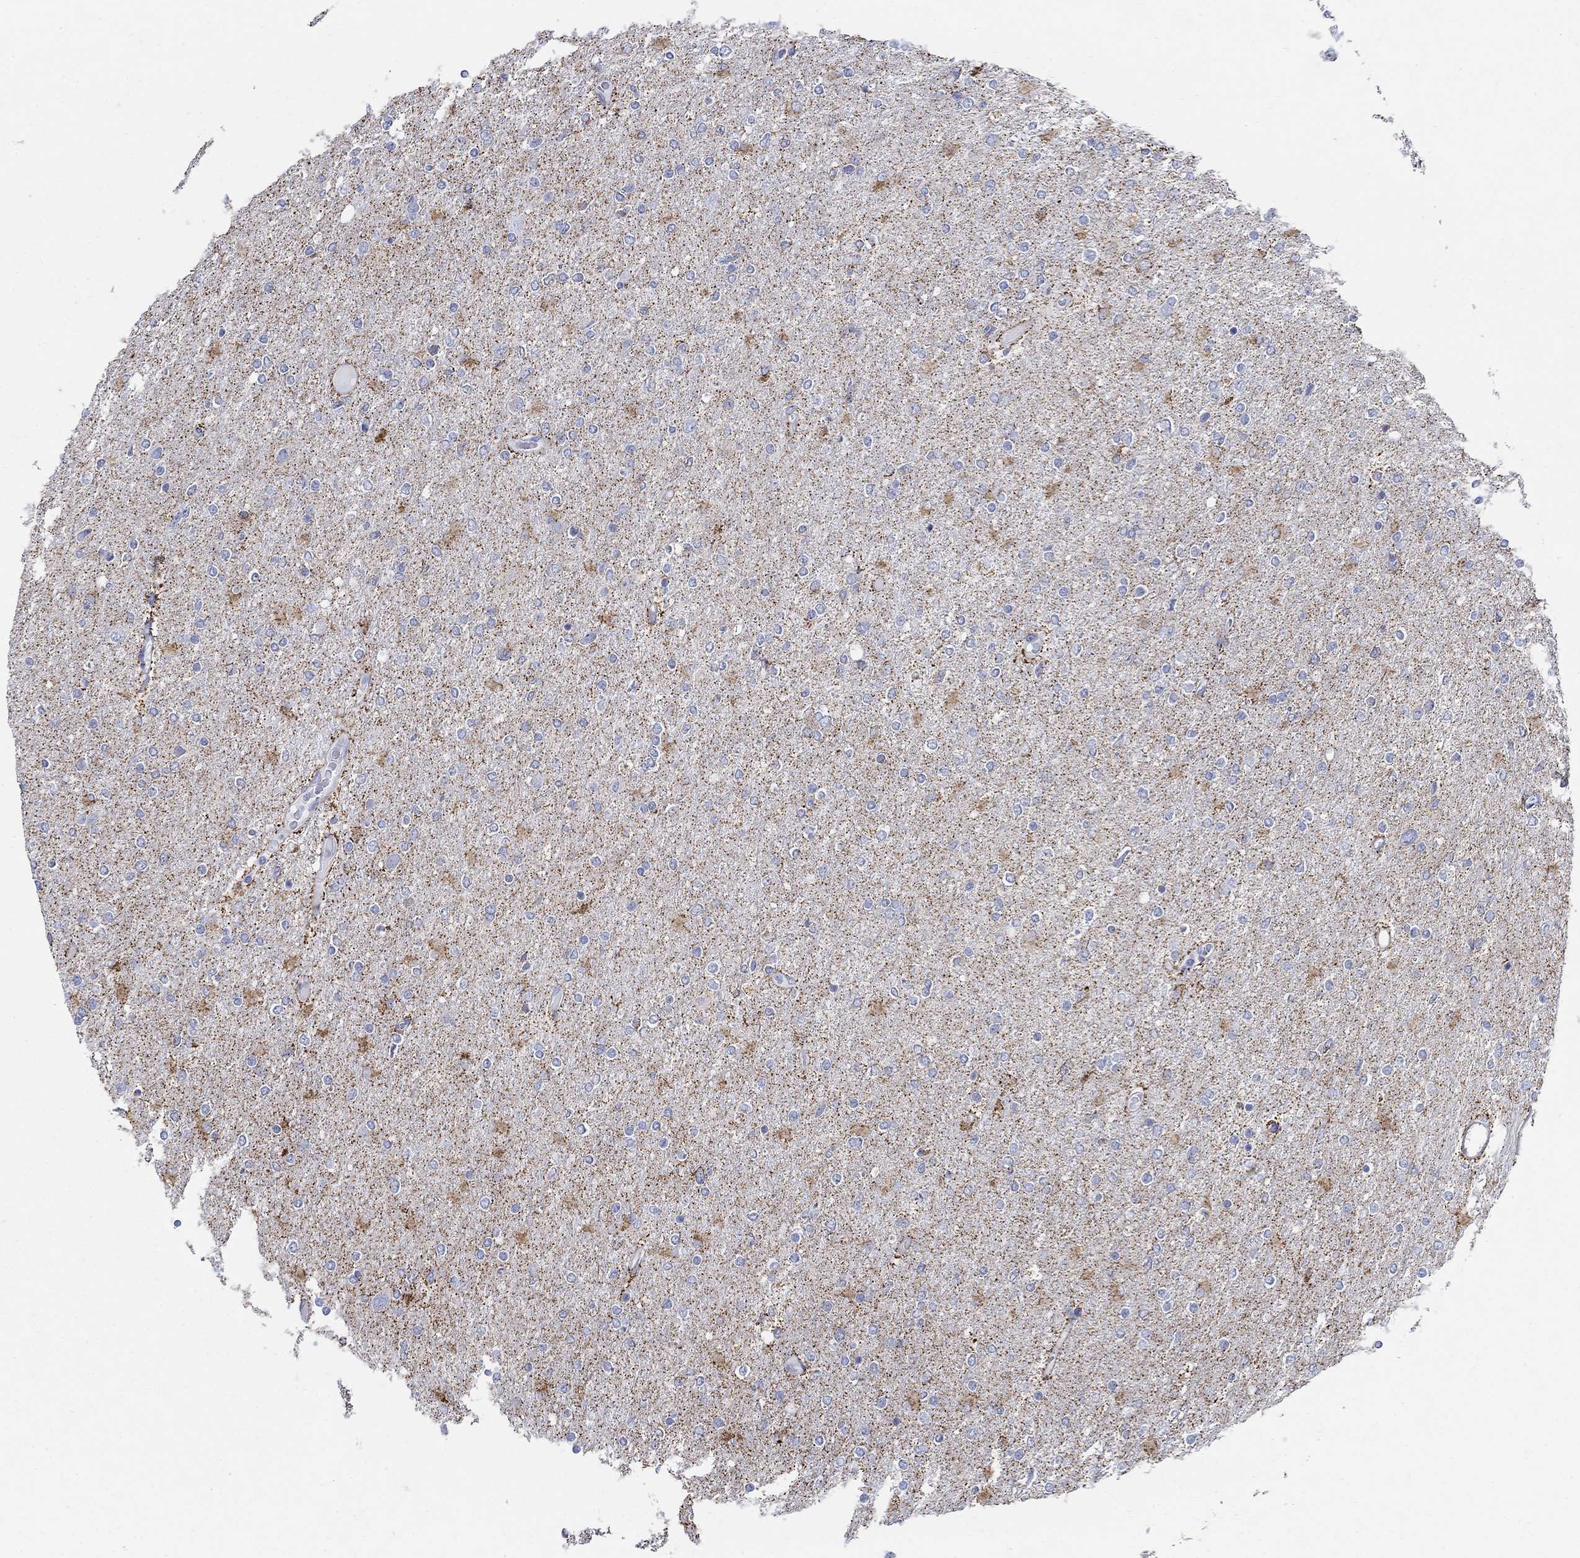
{"staining": {"intensity": "strong", "quantity": "<25%", "location": "cytoplasmic/membranous"}, "tissue": "glioma", "cell_type": "Tumor cells", "image_type": "cancer", "snomed": [{"axis": "morphology", "description": "Glioma, malignant, High grade"}, {"axis": "topography", "description": "Cerebral cortex"}], "caption": "Glioma stained with a protein marker demonstrates strong staining in tumor cells.", "gene": "ZDHHC14", "patient": {"sex": "male", "age": 70}}